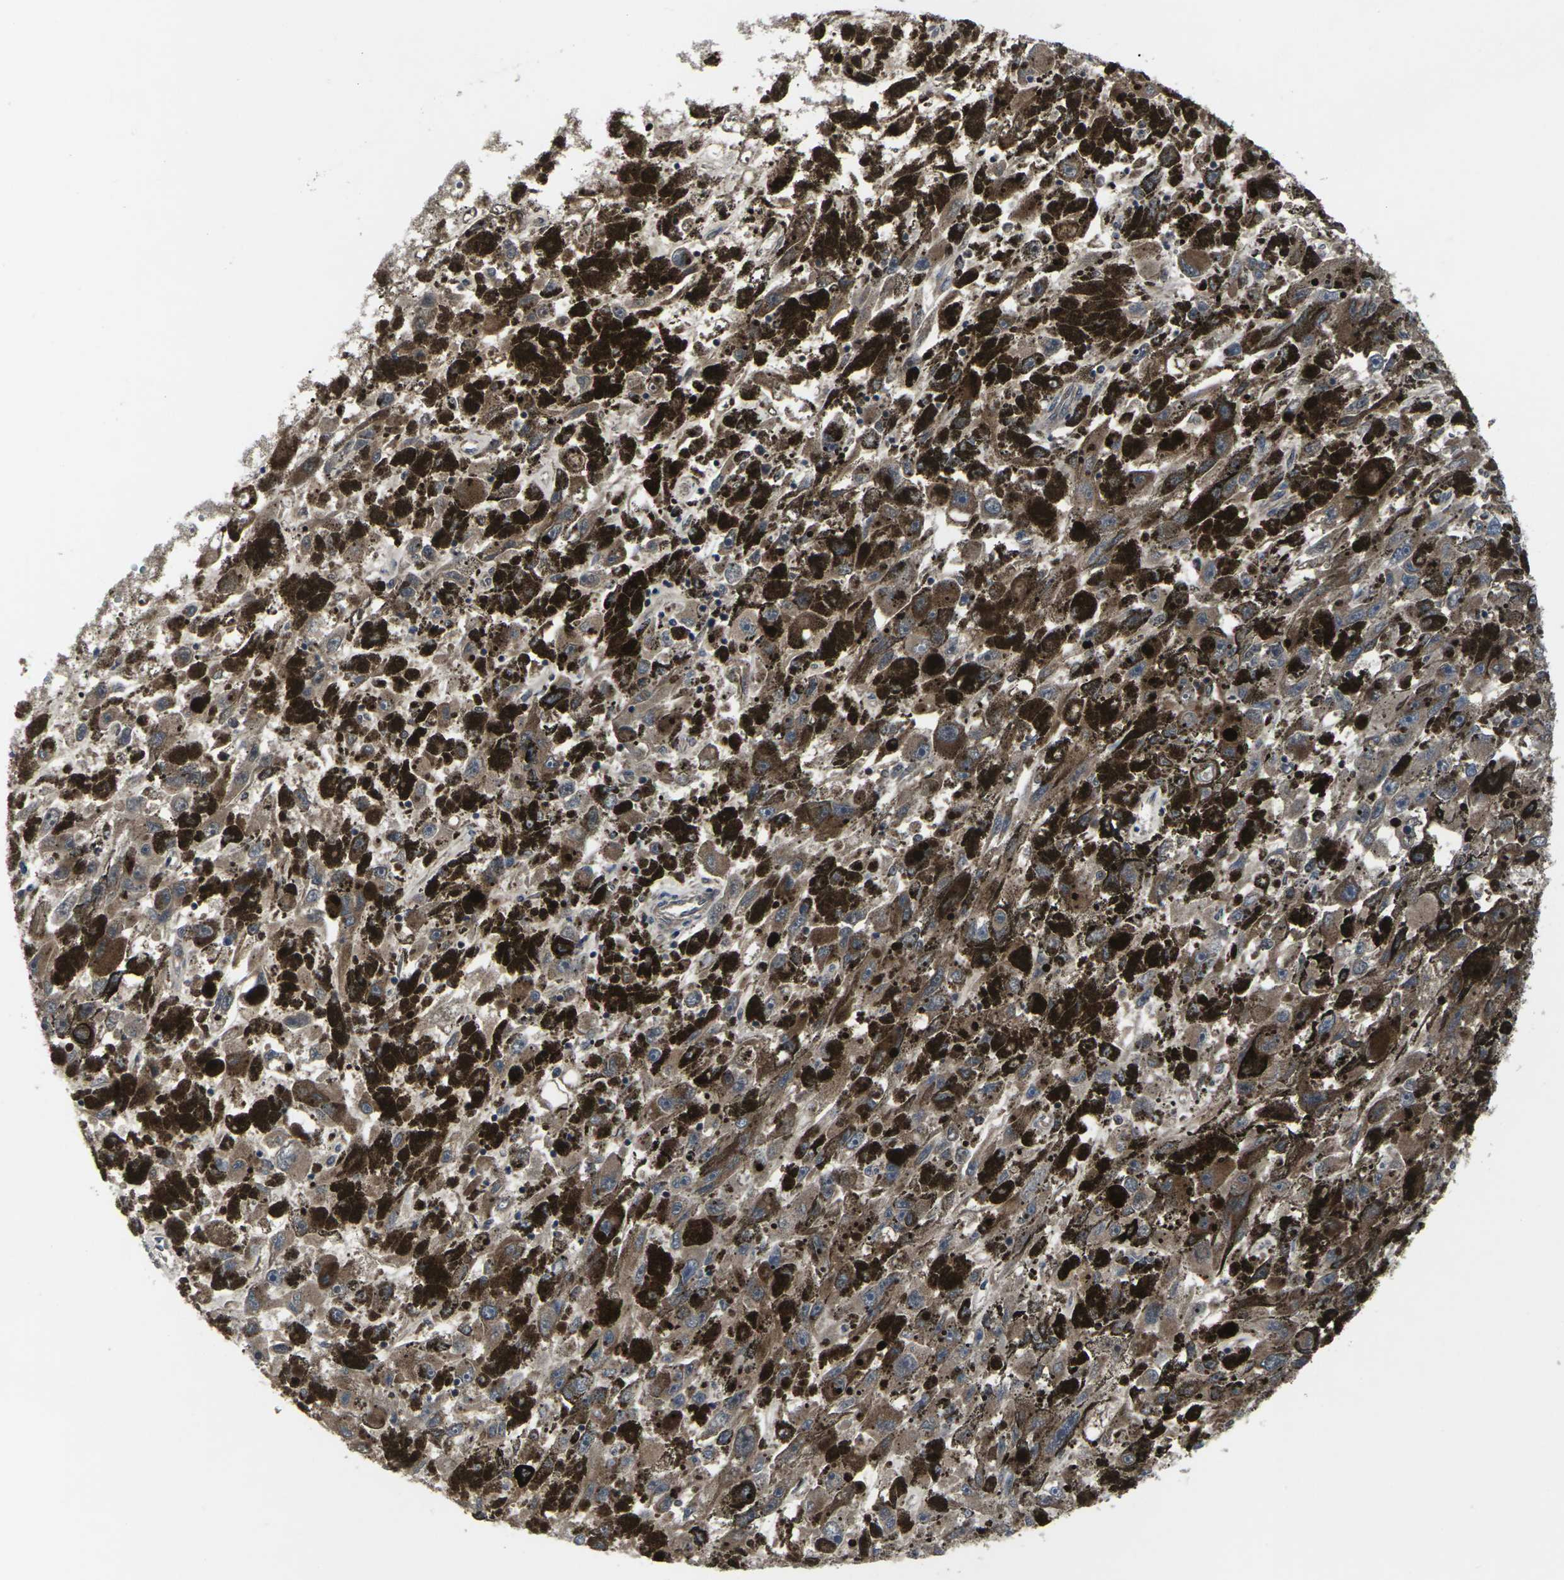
{"staining": {"intensity": "moderate", "quantity": ">75%", "location": "cytoplasmic/membranous"}, "tissue": "melanoma", "cell_type": "Tumor cells", "image_type": "cancer", "snomed": [{"axis": "morphology", "description": "Malignant melanoma, NOS"}, {"axis": "topography", "description": "Skin"}], "caption": "Immunohistochemistry staining of melanoma, which demonstrates medium levels of moderate cytoplasmic/membranous positivity in about >75% of tumor cells indicating moderate cytoplasmic/membranous protein expression. The staining was performed using DAB (3,3'-diaminobenzidine) (brown) for protein detection and nuclei were counterstained in hematoxylin (blue).", "gene": "HPRT1", "patient": {"sex": "female", "age": 104}}